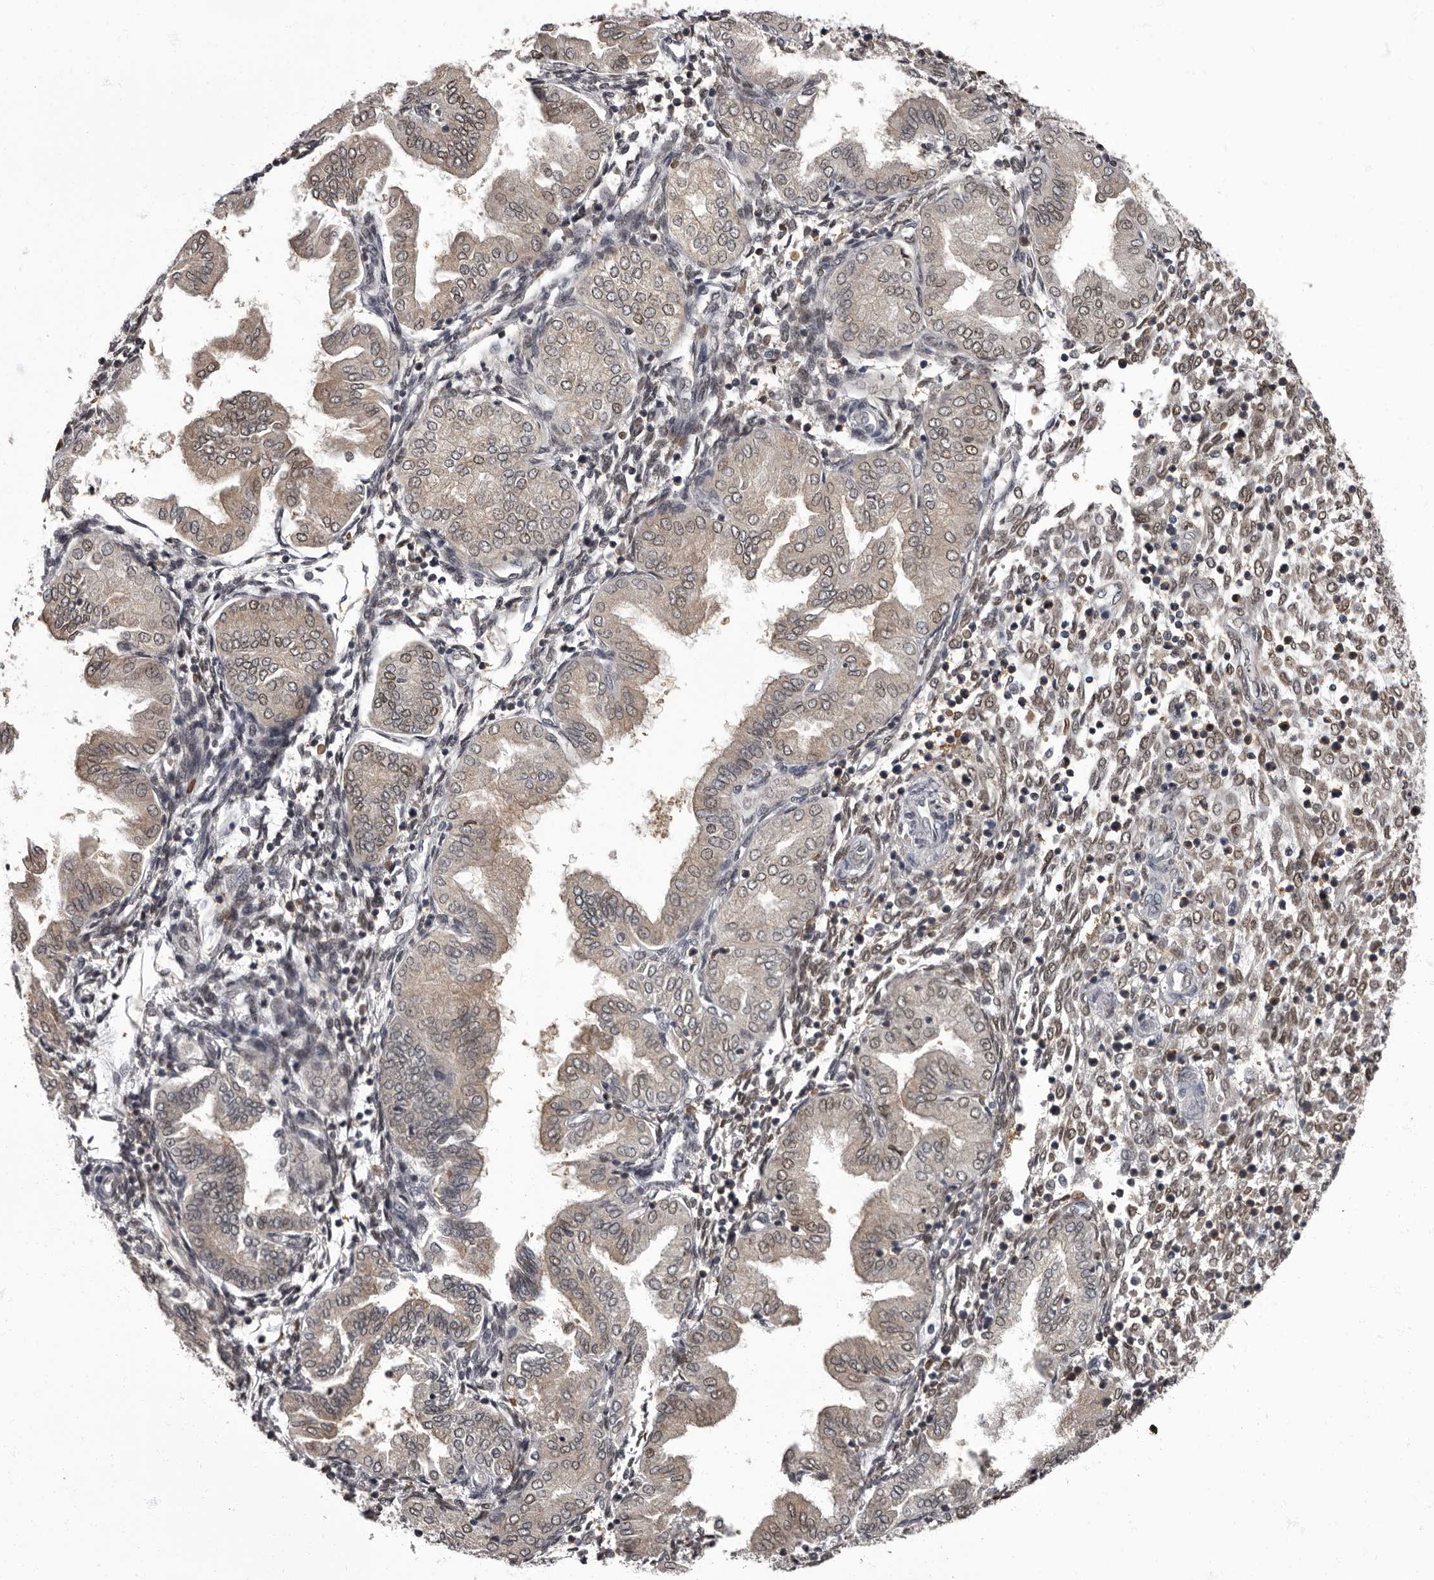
{"staining": {"intensity": "weak", "quantity": "25%-75%", "location": "nuclear"}, "tissue": "endometrium", "cell_type": "Cells in endometrial stroma", "image_type": "normal", "snomed": [{"axis": "morphology", "description": "Normal tissue, NOS"}, {"axis": "topography", "description": "Endometrium"}], "caption": "Protein analysis of benign endometrium reveals weak nuclear expression in about 25%-75% of cells in endometrial stroma. The staining was performed using DAB (3,3'-diaminobenzidine), with brown indicating positive protein expression. Nuclei are stained blue with hematoxylin.", "gene": "C1orf50", "patient": {"sex": "female", "age": 53}}